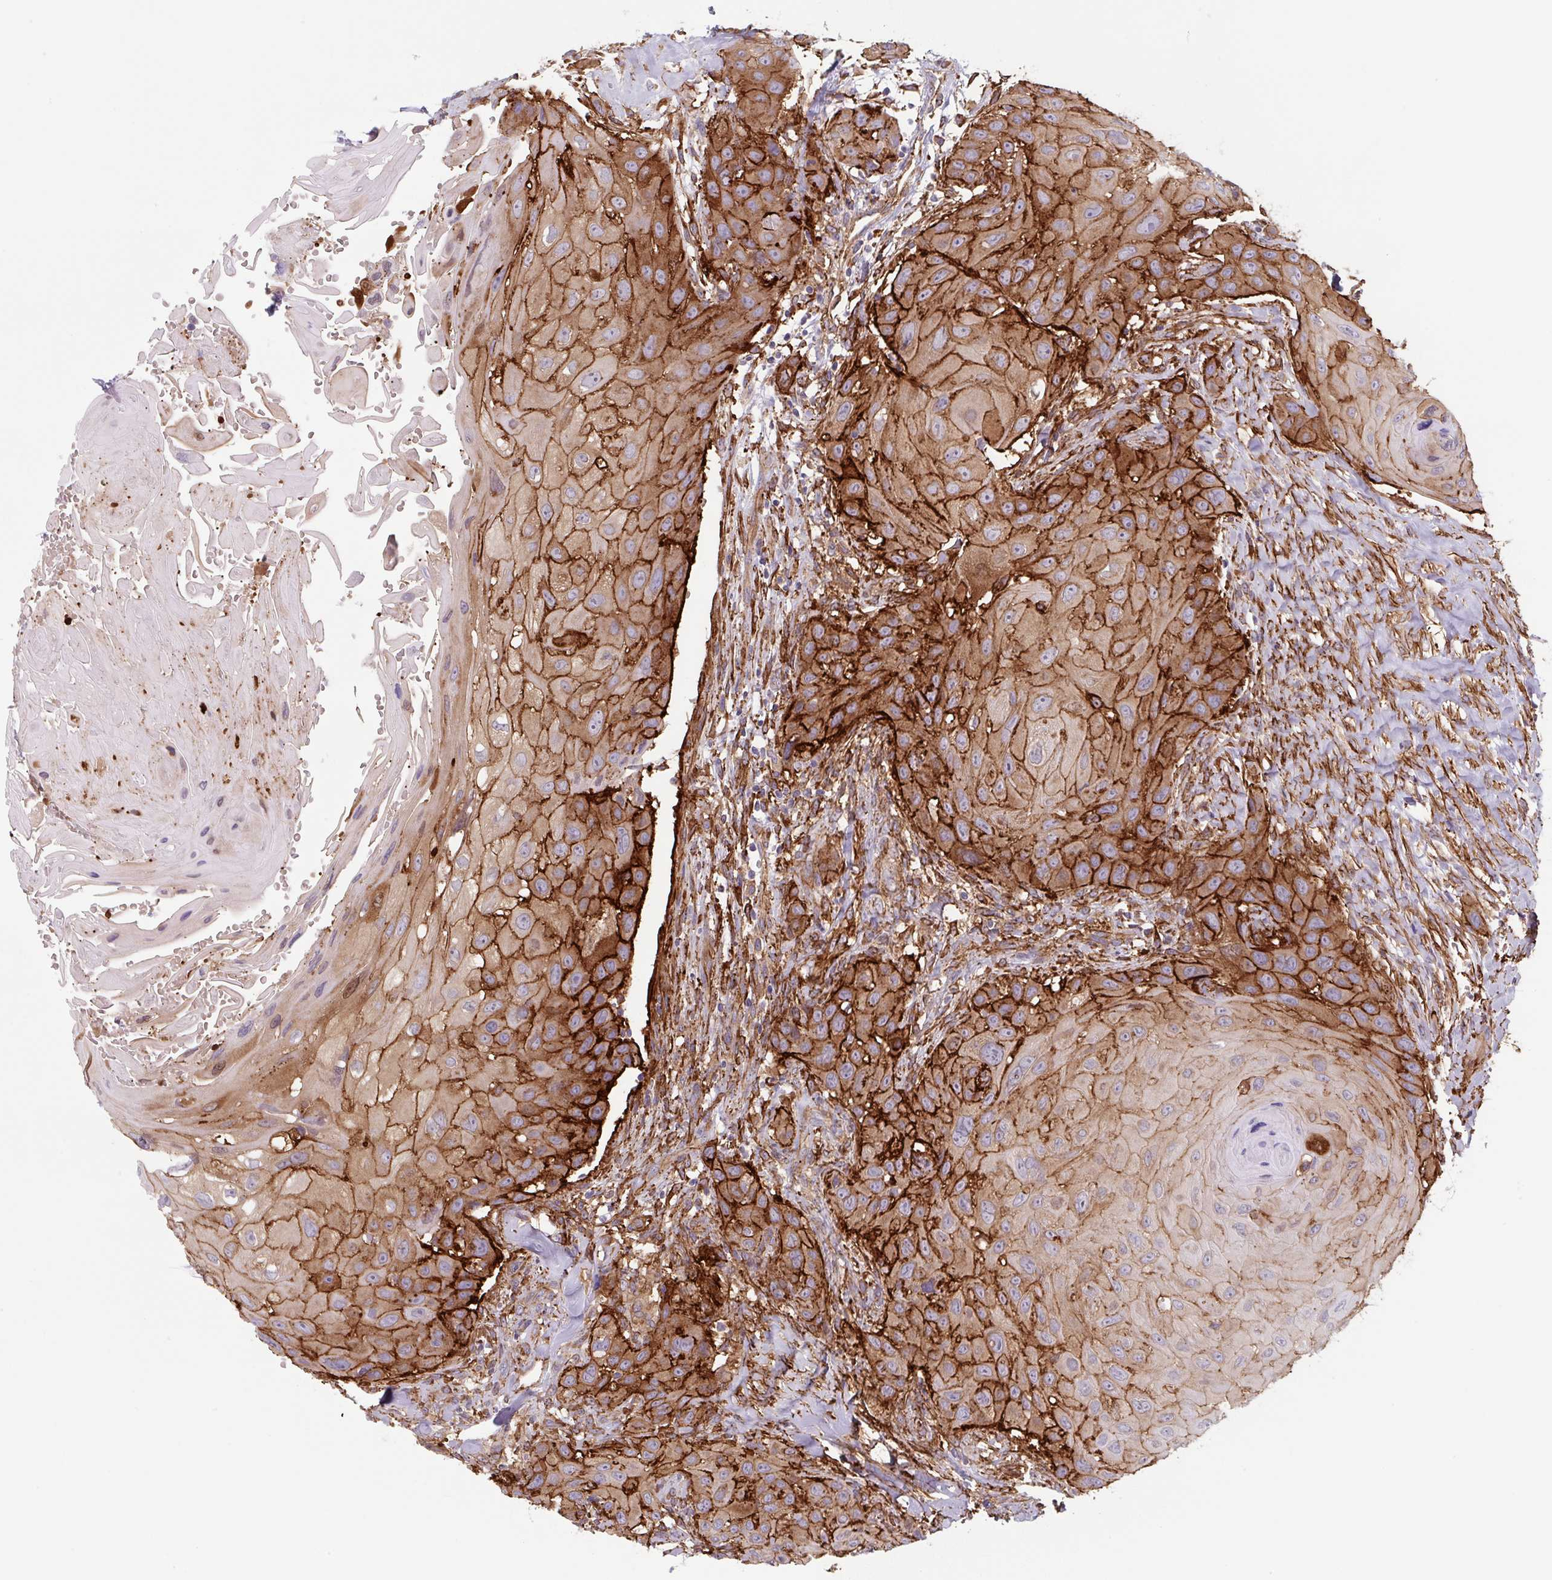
{"staining": {"intensity": "strong", "quantity": ">75%", "location": "cytoplasmic/membranous"}, "tissue": "head and neck cancer", "cell_type": "Tumor cells", "image_type": "cancer", "snomed": [{"axis": "morphology", "description": "Squamous cell carcinoma, NOS"}, {"axis": "topography", "description": "Head-Neck"}], "caption": "Head and neck cancer (squamous cell carcinoma) stained with immunohistochemistry reveals strong cytoplasmic/membranous positivity in about >75% of tumor cells.", "gene": "DHFR2", "patient": {"sex": "male", "age": 81}}